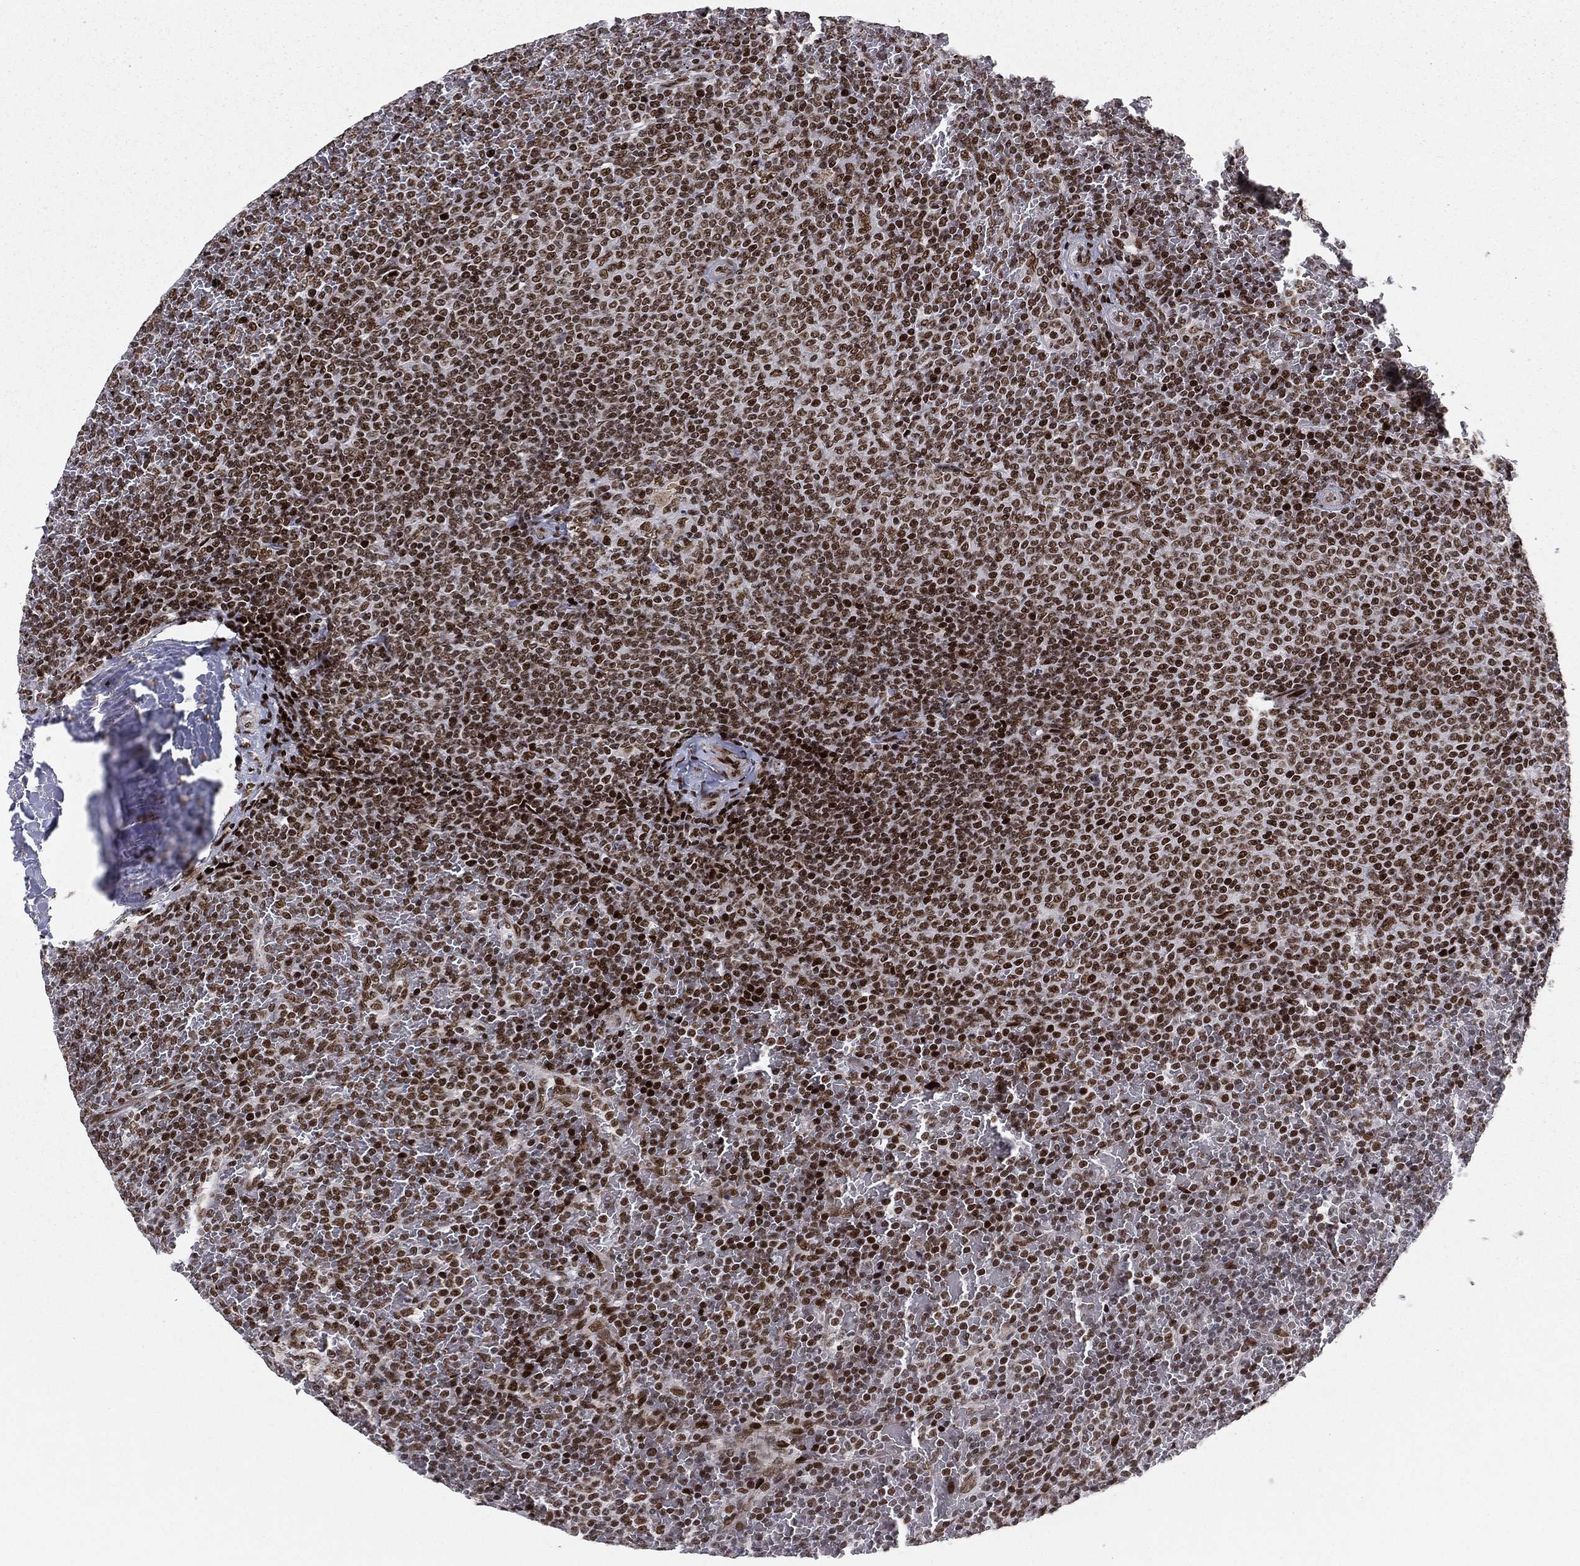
{"staining": {"intensity": "moderate", "quantity": ">75%", "location": "nuclear"}, "tissue": "lymphoma", "cell_type": "Tumor cells", "image_type": "cancer", "snomed": [{"axis": "morphology", "description": "Malignant lymphoma, non-Hodgkin's type, Low grade"}, {"axis": "topography", "description": "Spleen"}], "caption": "Immunohistochemistry staining of low-grade malignant lymphoma, non-Hodgkin's type, which displays medium levels of moderate nuclear expression in about >75% of tumor cells indicating moderate nuclear protein positivity. The staining was performed using DAB (brown) for protein detection and nuclei were counterstained in hematoxylin (blue).", "gene": "RTF1", "patient": {"sex": "female", "age": 77}}